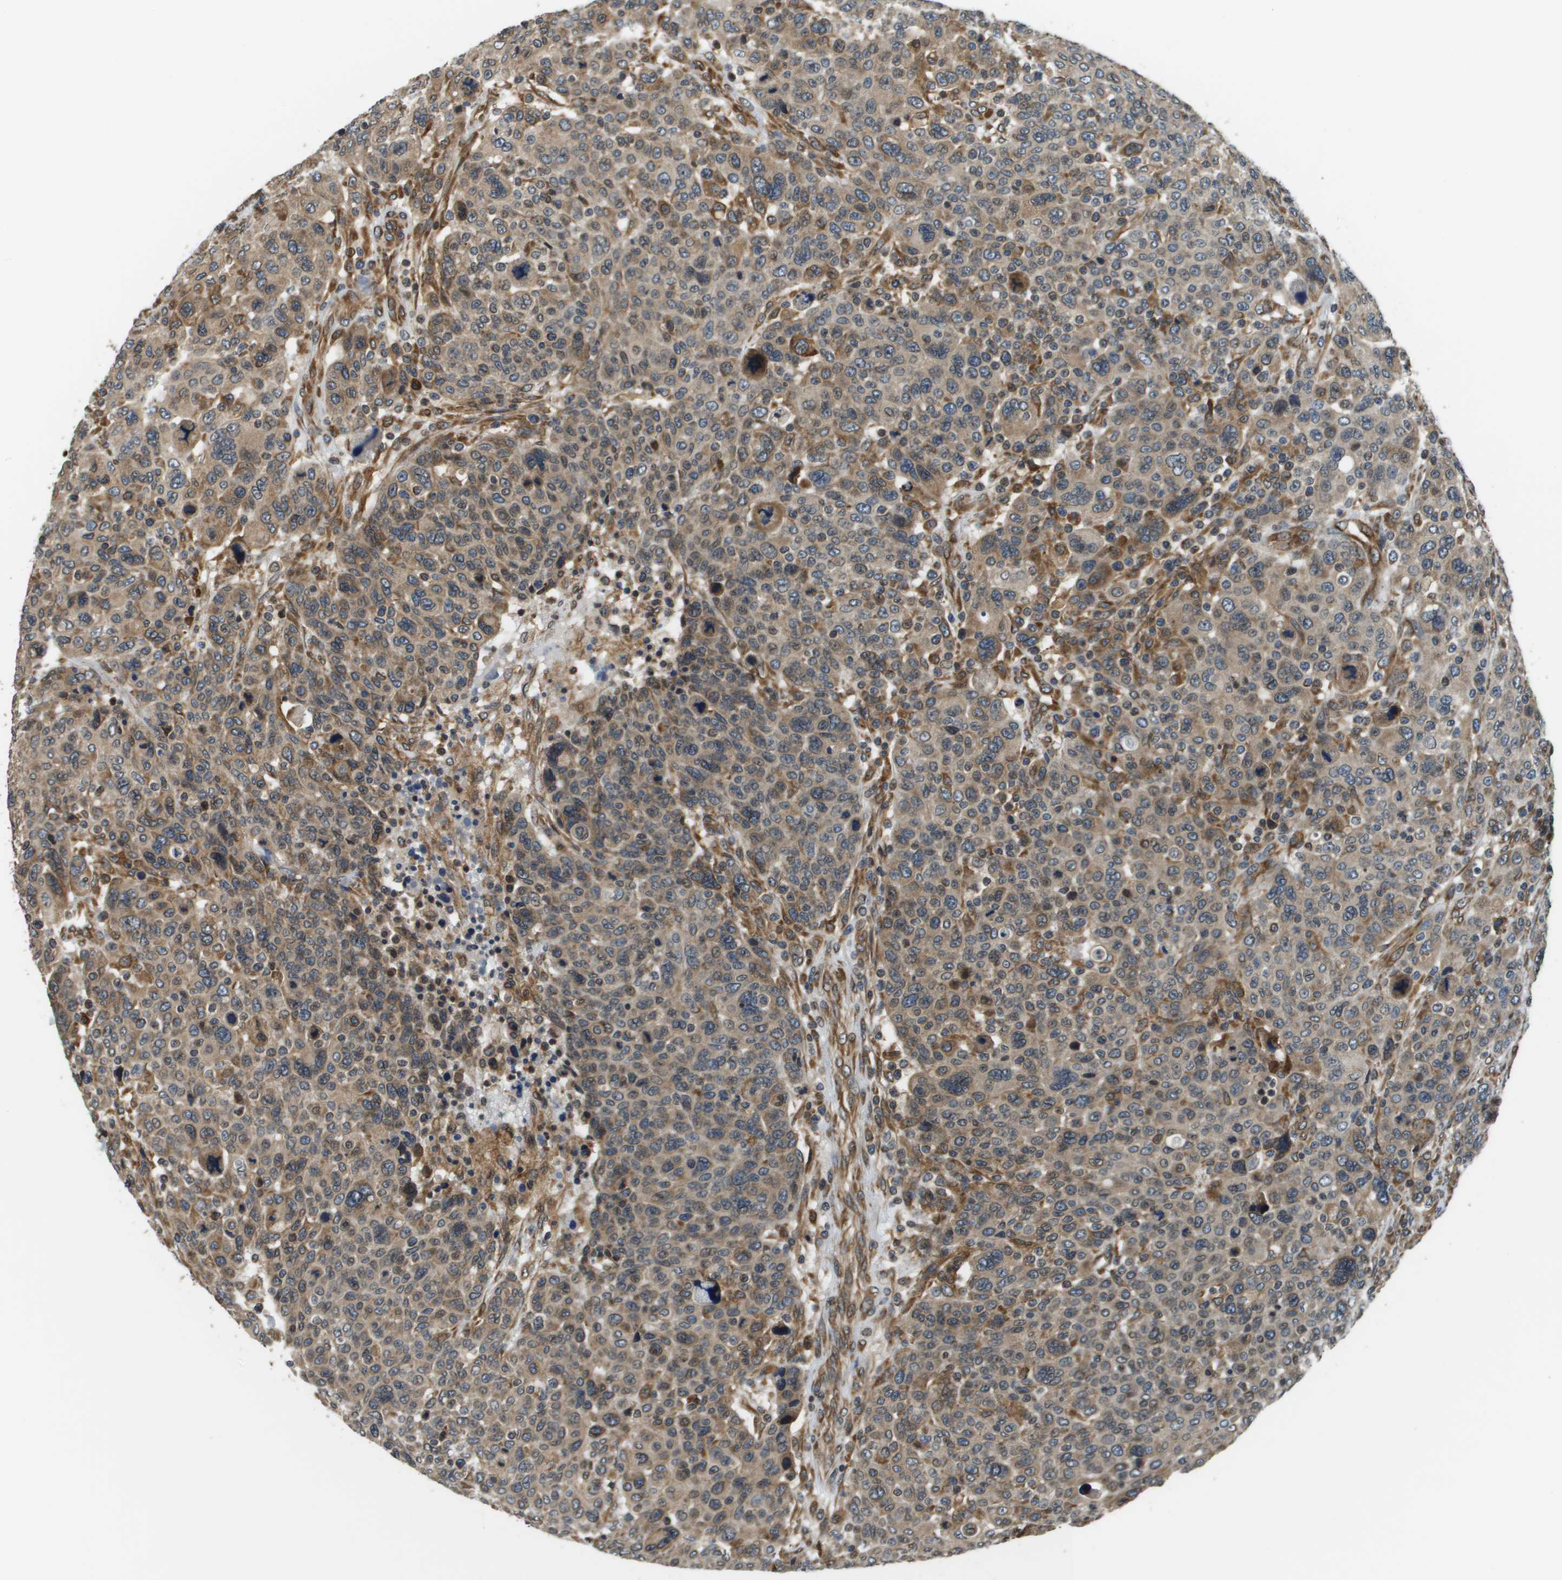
{"staining": {"intensity": "moderate", "quantity": ">75%", "location": "cytoplasmic/membranous"}, "tissue": "breast cancer", "cell_type": "Tumor cells", "image_type": "cancer", "snomed": [{"axis": "morphology", "description": "Duct carcinoma"}, {"axis": "topography", "description": "Breast"}], "caption": "Brown immunohistochemical staining in human breast intraductal carcinoma displays moderate cytoplasmic/membranous staining in approximately >75% of tumor cells. The protein is shown in brown color, while the nuclei are stained blue.", "gene": "SEC62", "patient": {"sex": "female", "age": 37}}